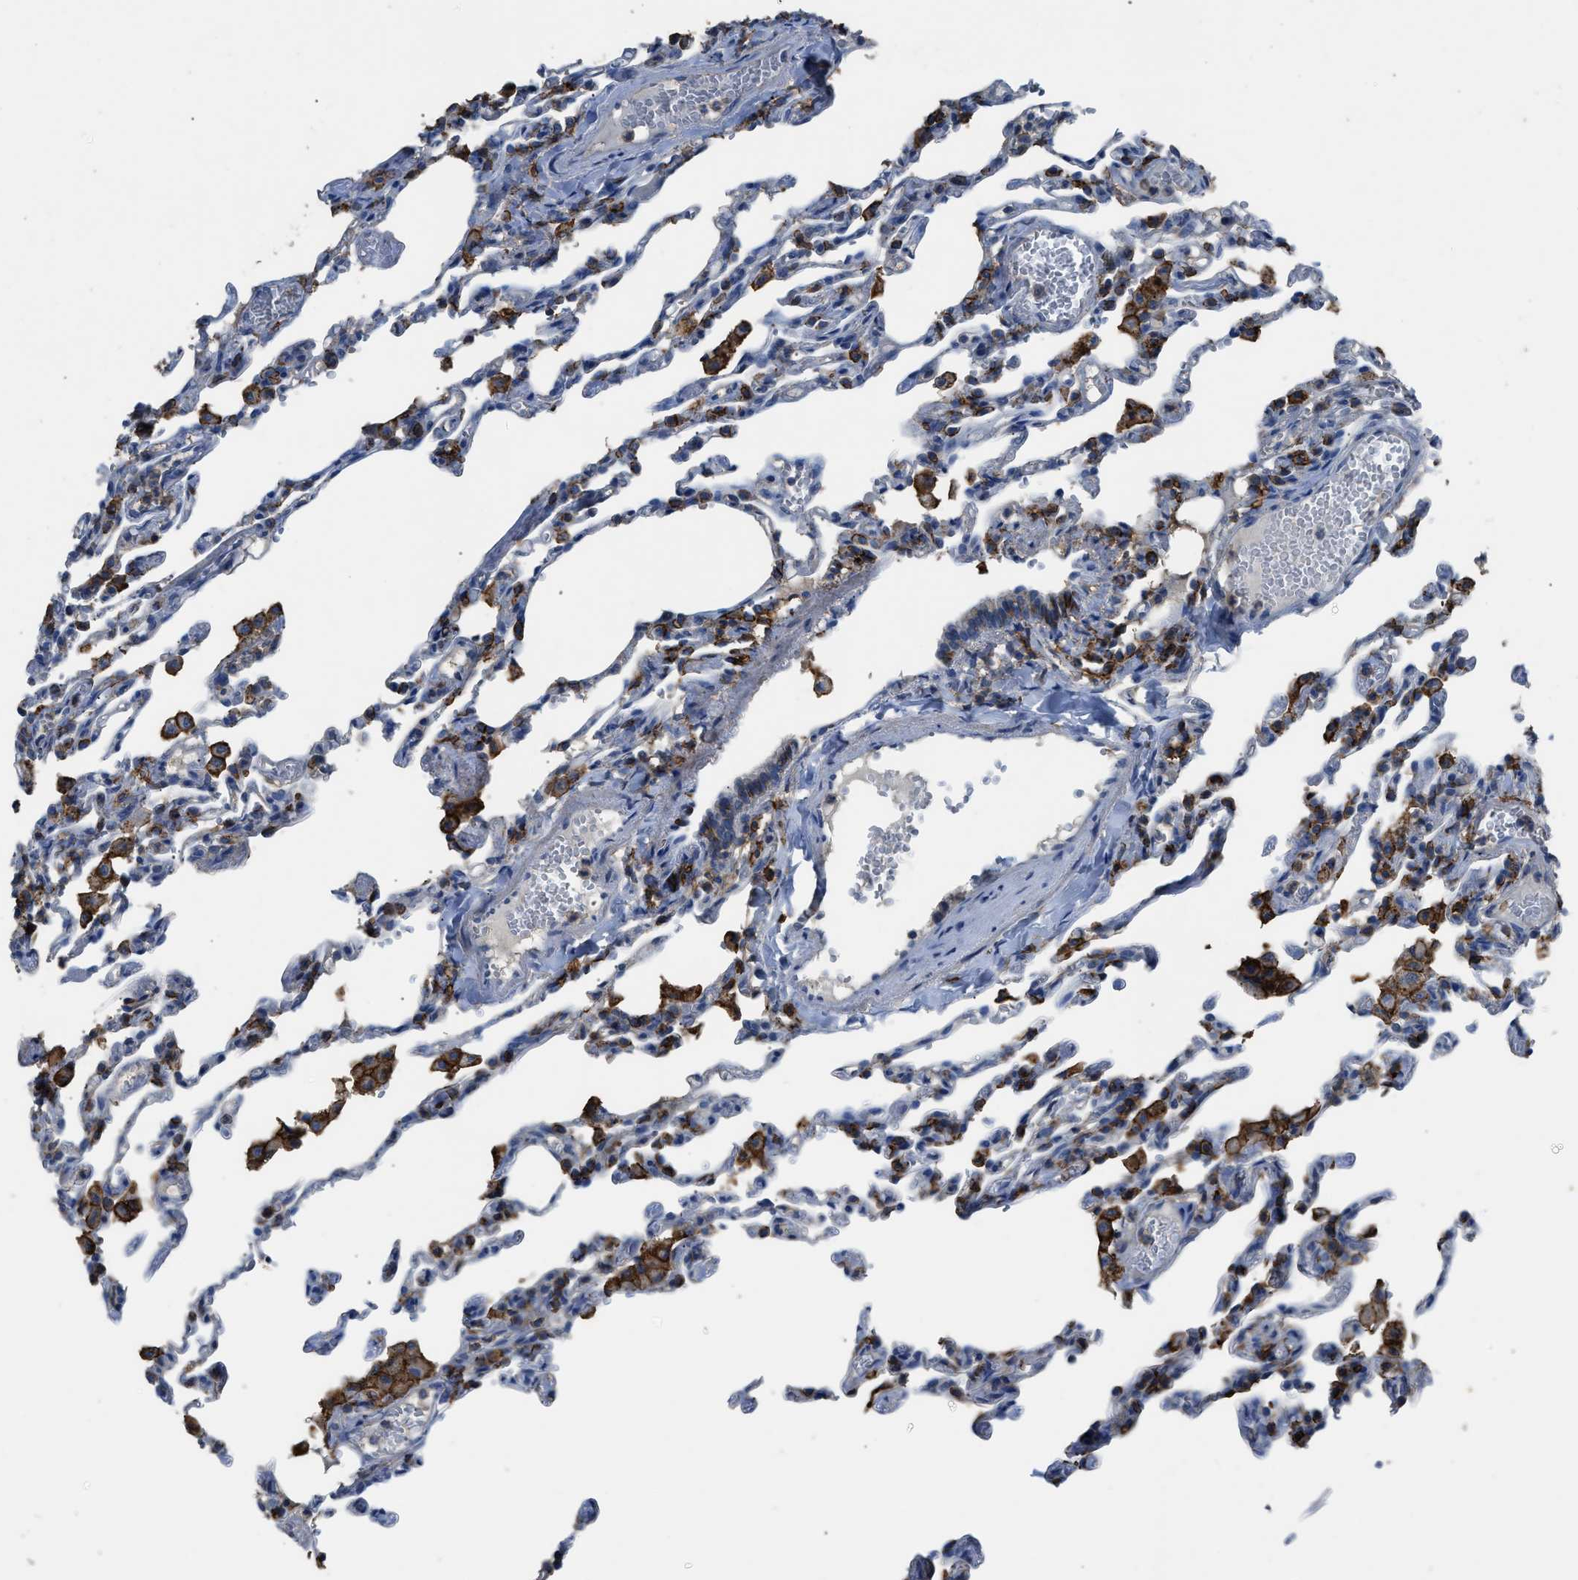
{"staining": {"intensity": "weak", "quantity": "25%-75%", "location": "cytoplasmic/membranous"}, "tissue": "lung", "cell_type": "Alveolar cells", "image_type": "normal", "snomed": [{"axis": "morphology", "description": "Normal tissue, NOS"}, {"axis": "topography", "description": "Lung"}], "caption": "IHC histopathology image of benign lung: human lung stained using immunohistochemistry (IHC) displays low levels of weak protein expression localized specifically in the cytoplasmic/membranous of alveolar cells, appearing as a cytoplasmic/membranous brown color.", "gene": "OR51E1", "patient": {"sex": "male", "age": 21}}